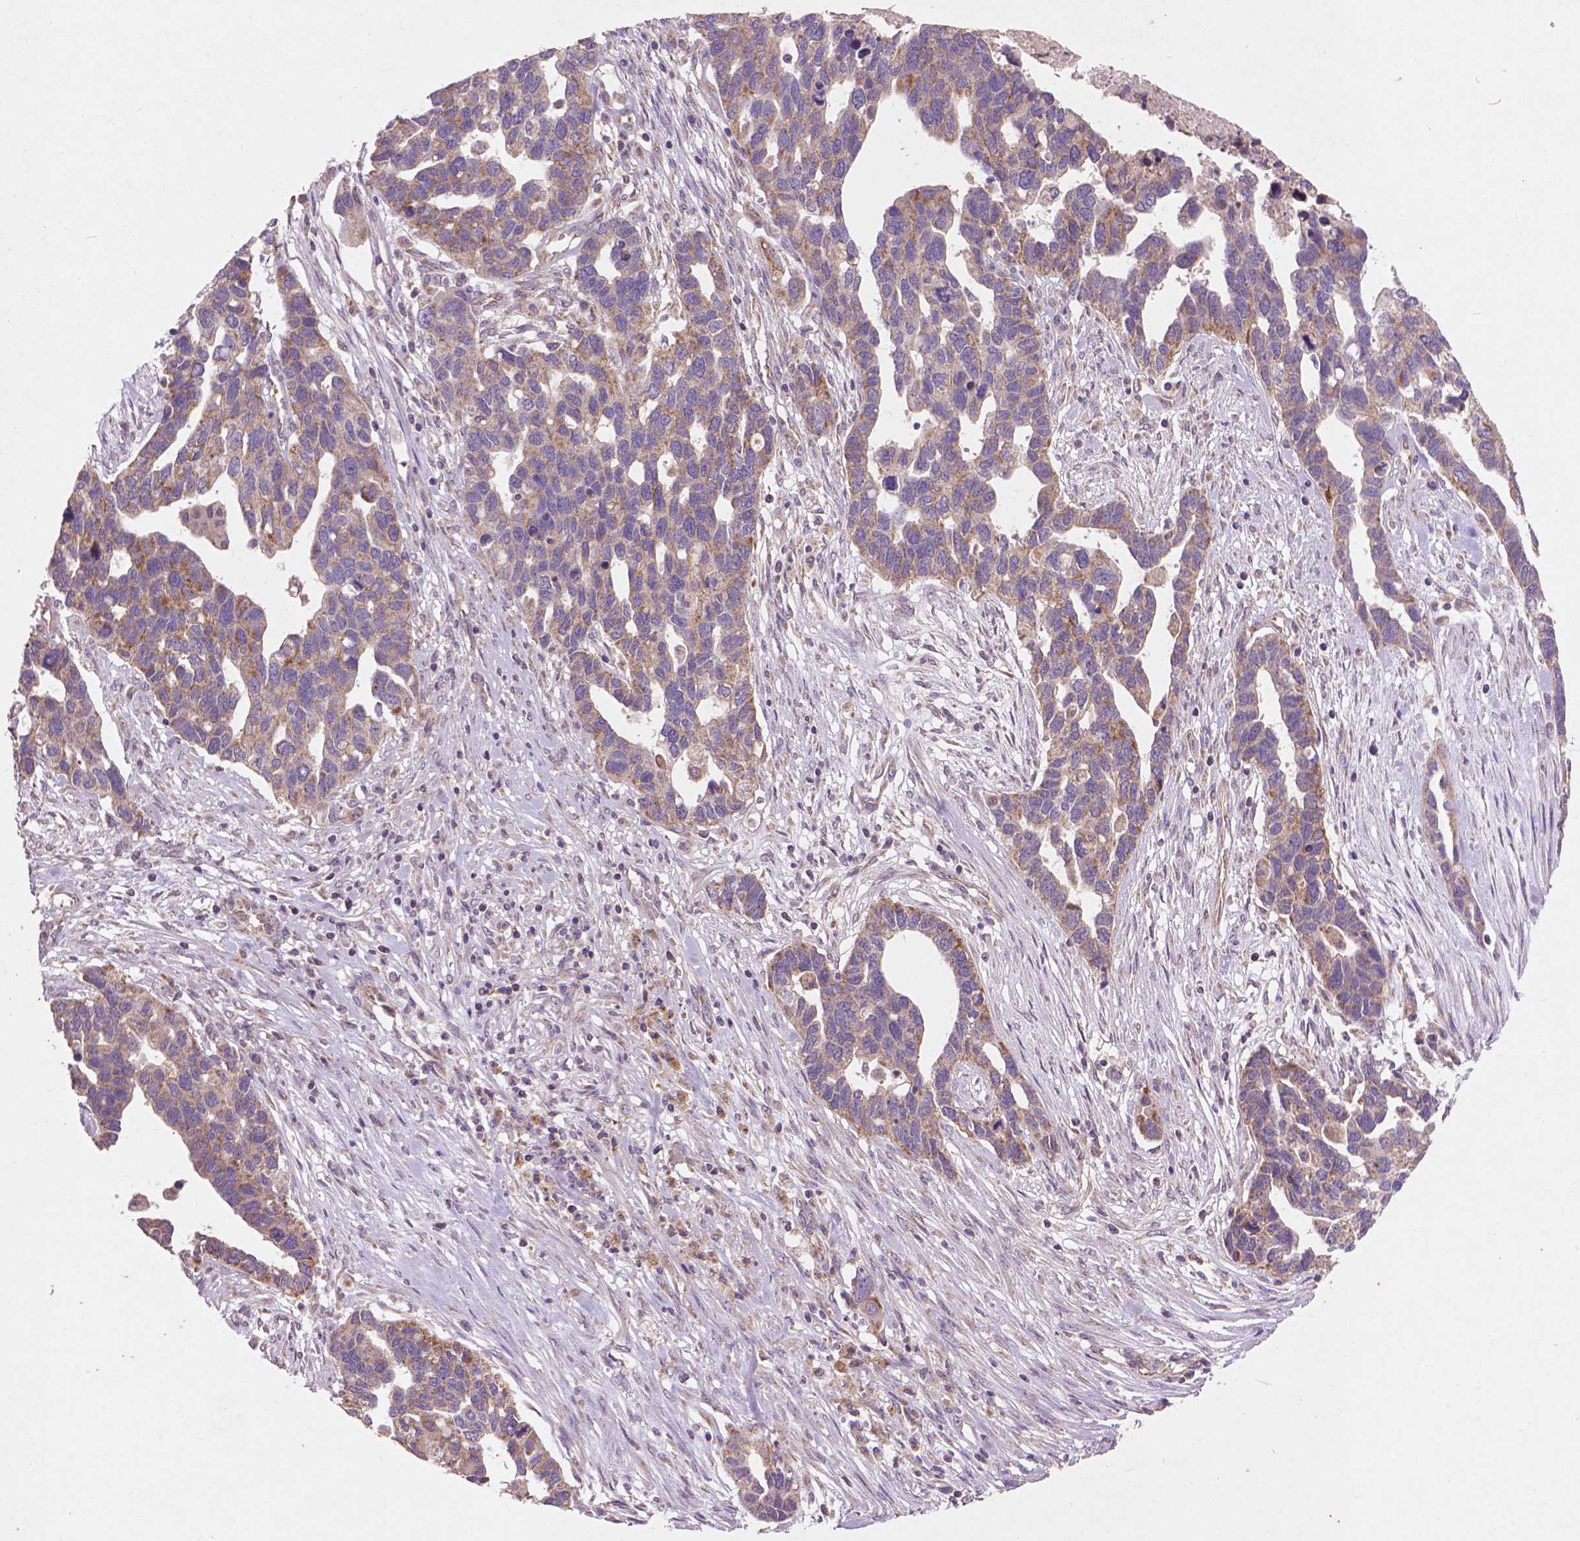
{"staining": {"intensity": "moderate", "quantity": "25%-75%", "location": "cytoplasmic/membranous"}, "tissue": "ovarian cancer", "cell_type": "Tumor cells", "image_type": "cancer", "snomed": [{"axis": "morphology", "description": "Cystadenocarcinoma, serous, NOS"}, {"axis": "topography", "description": "Ovary"}], "caption": "Approximately 25%-75% of tumor cells in ovarian serous cystadenocarcinoma reveal moderate cytoplasmic/membranous protein staining as visualized by brown immunohistochemical staining.", "gene": "NLRX1", "patient": {"sex": "female", "age": 54}}